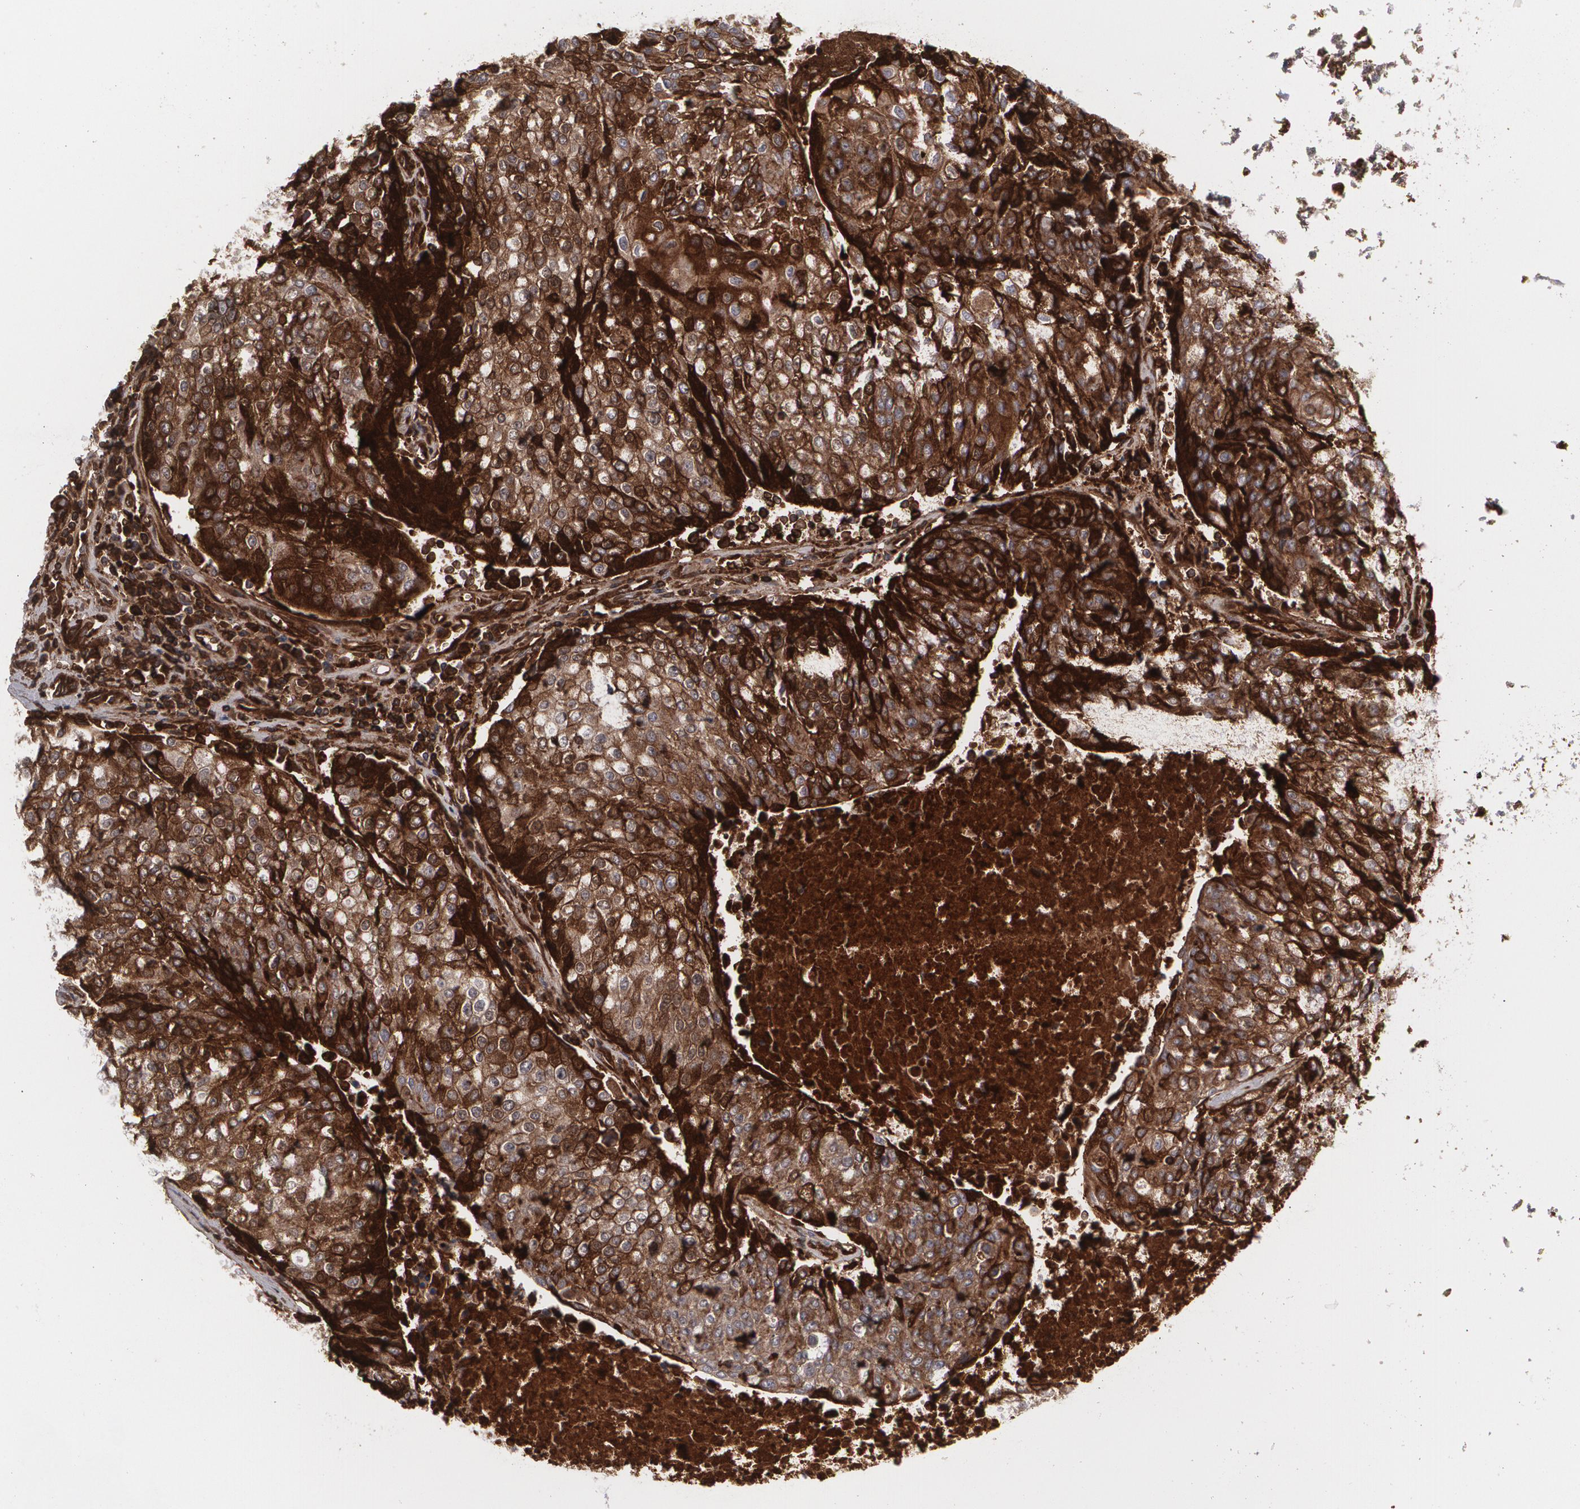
{"staining": {"intensity": "moderate", "quantity": ">75%", "location": "cytoplasmic/membranous"}, "tissue": "urothelial cancer", "cell_type": "Tumor cells", "image_type": "cancer", "snomed": [{"axis": "morphology", "description": "Urothelial carcinoma, High grade"}, {"axis": "topography", "description": "Urinary bladder"}], "caption": "The photomicrograph reveals a brown stain indicating the presence of a protein in the cytoplasmic/membranous of tumor cells in urothelial cancer.", "gene": "LRG1", "patient": {"sex": "female", "age": 85}}